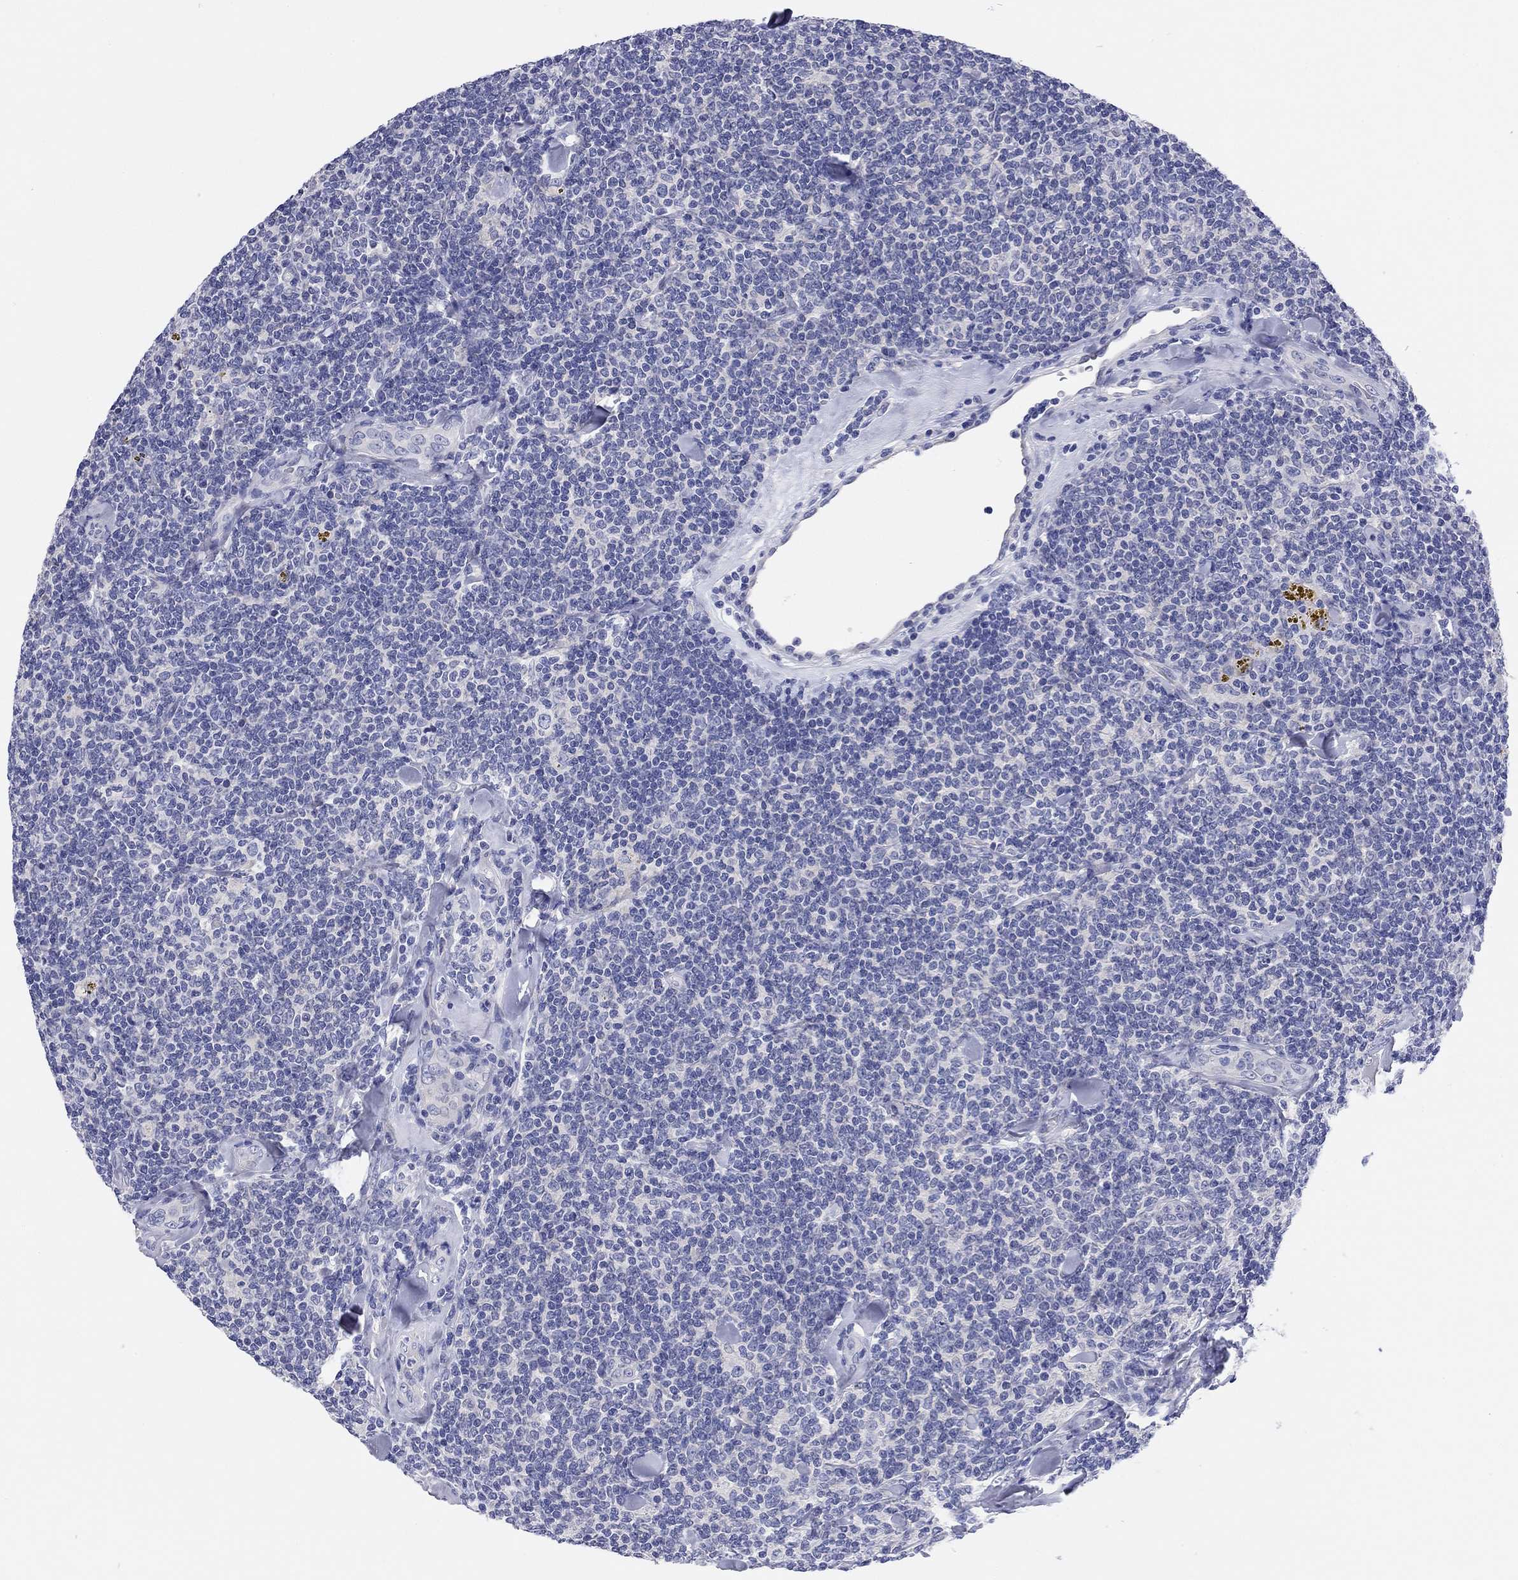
{"staining": {"intensity": "negative", "quantity": "none", "location": "none"}, "tissue": "lymphoma", "cell_type": "Tumor cells", "image_type": "cancer", "snomed": [{"axis": "morphology", "description": "Malignant lymphoma, non-Hodgkin's type, Low grade"}, {"axis": "topography", "description": "Lymph node"}], "caption": "The image shows no staining of tumor cells in lymphoma.", "gene": "TMEM221", "patient": {"sex": "female", "age": 56}}